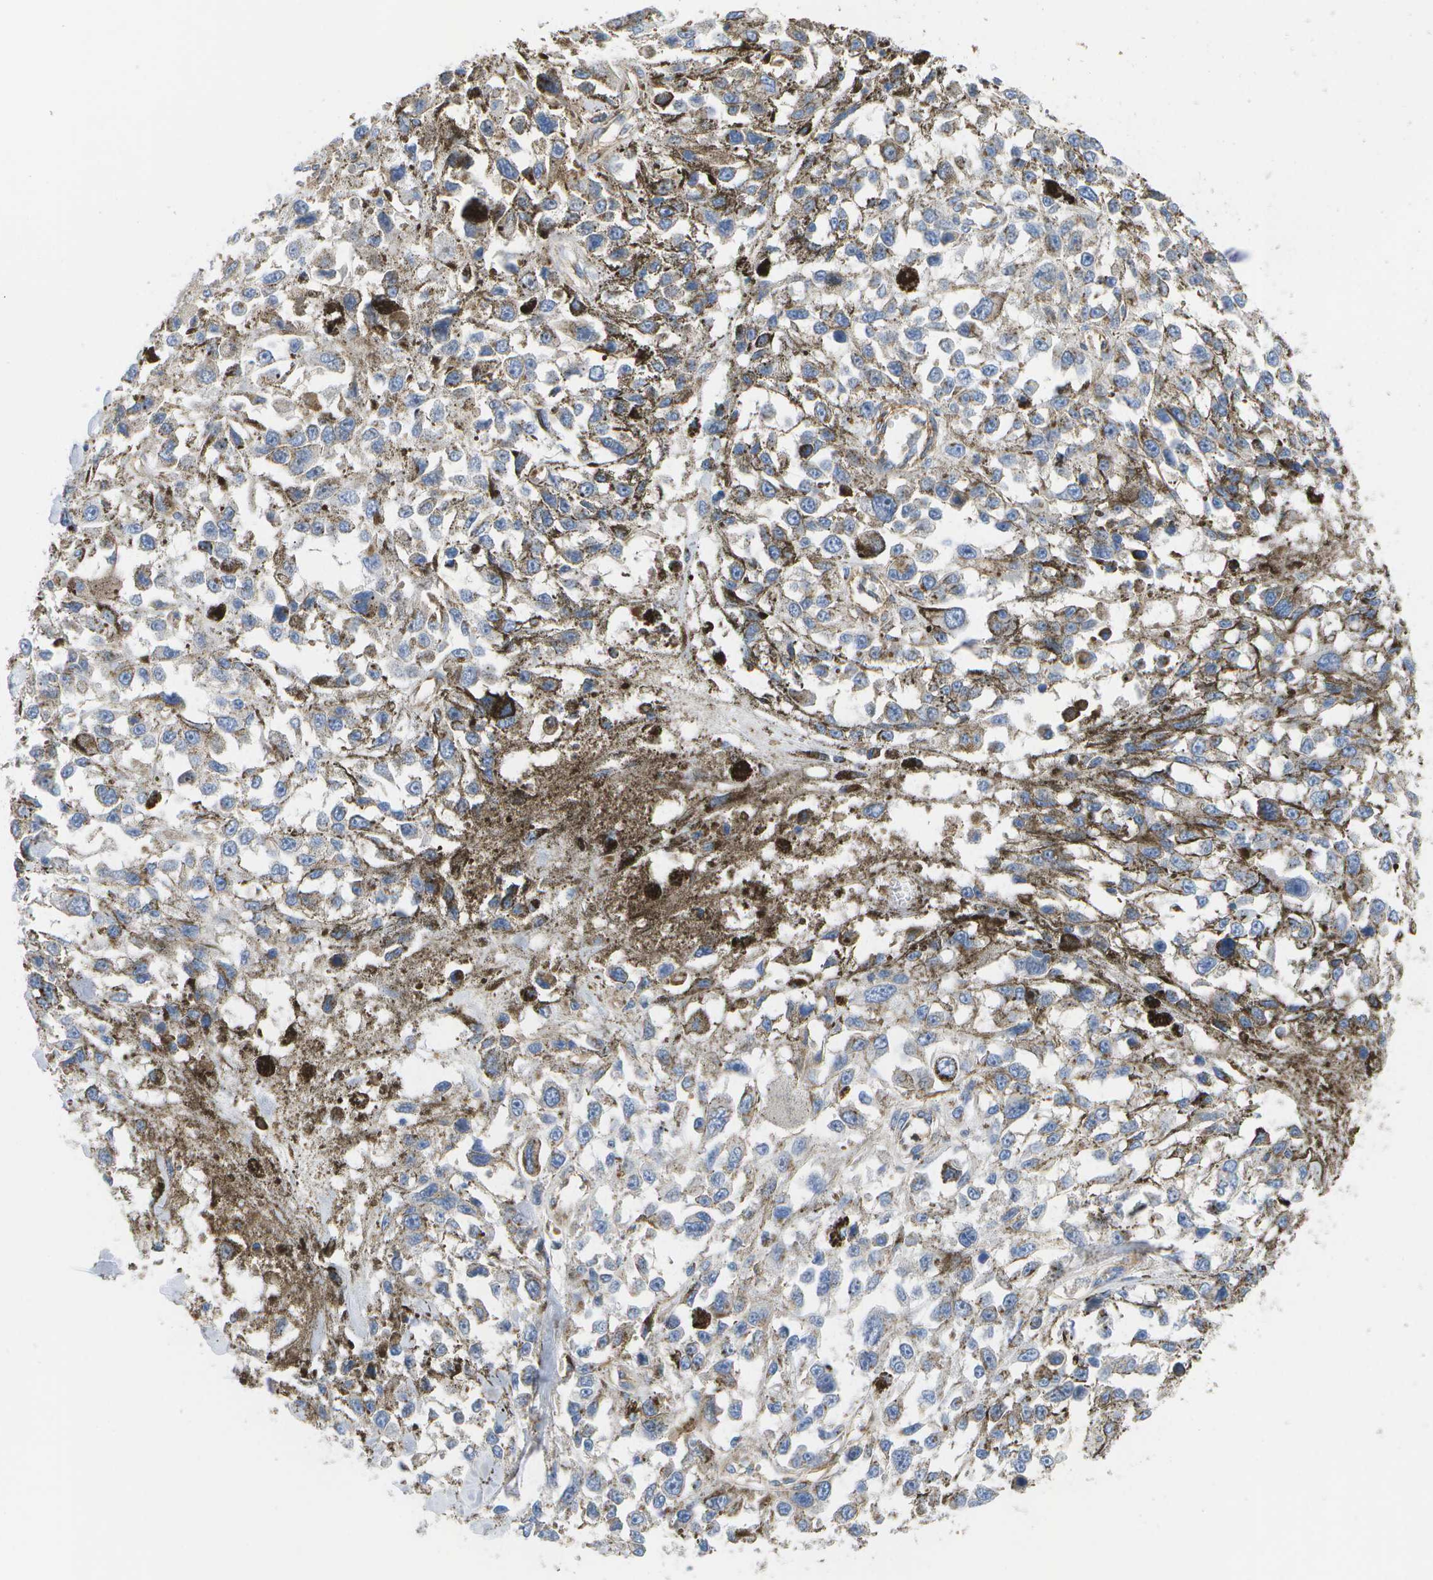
{"staining": {"intensity": "negative", "quantity": "none", "location": "none"}, "tissue": "melanoma", "cell_type": "Tumor cells", "image_type": "cancer", "snomed": [{"axis": "morphology", "description": "Malignant melanoma, Metastatic site"}, {"axis": "topography", "description": "Lymph node"}], "caption": "This is an immunohistochemistry (IHC) photomicrograph of malignant melanoma (metastatic site). There is no positivity in tumor cells.", "gene": "BST2", "patient": {"sex": "male", "age": 59}}